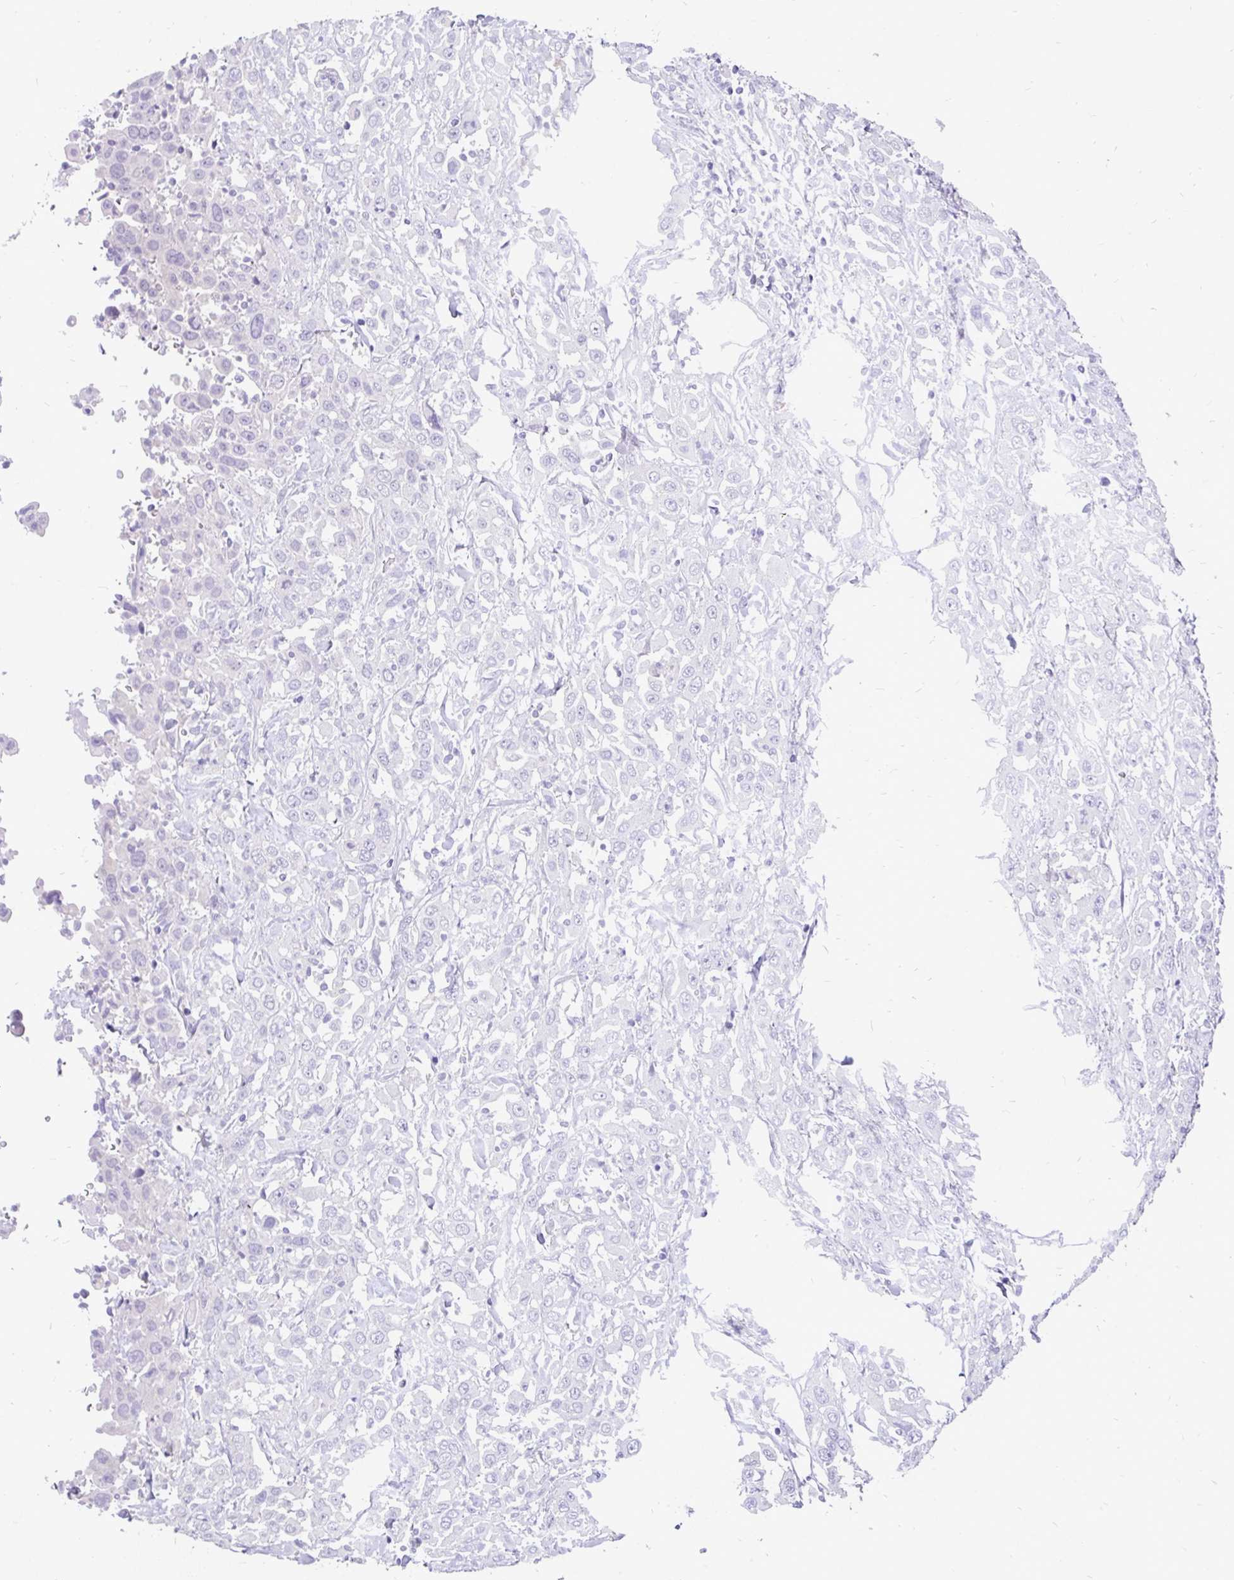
{"staining": {"intensity": "negative", "quantity": "none", "location": "none"}, "tissue": "urothelial cancer", "cell_type": "Tumor cells", "image_type": "cancer", "snomed": [{"axis": "morphology", "description": "Urothelial carcinoma, High grade"}, {"axis": "topography", "description": "Urinary bladder"}], "caption": "Micrograph shows no protein positivity in tumor cells of urothelial cancer tissue.", "gene": "INTS5", "patient": {"sex": "male", "age": 61}}